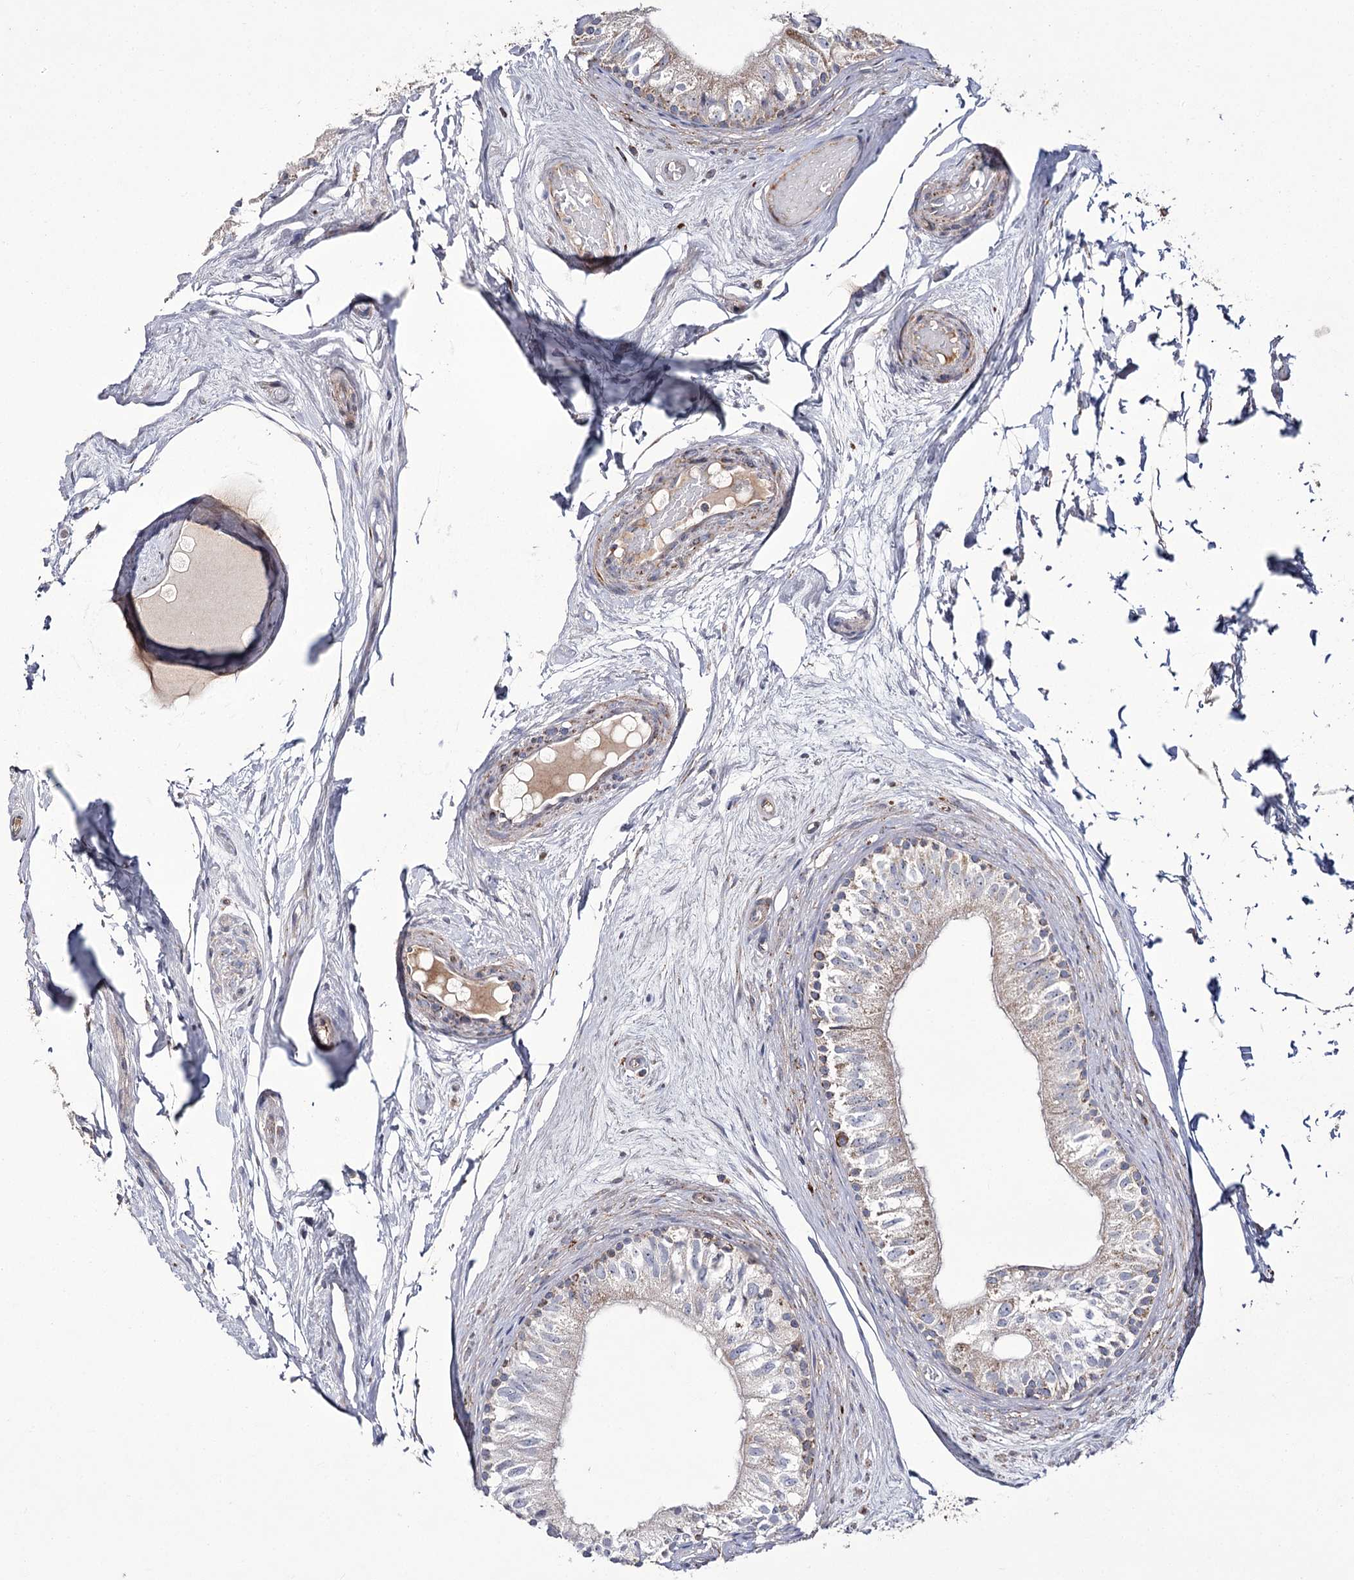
{"staining": {"intensity": "moderate", "quantity": "25%-75%", "location": "cytoplasmic/membranous"}, "tissue": "epididymis", "cell_type": "Glandular cells", "image_type": "normal", "snomed": [{"axis": "morphology", "description": "Normal tissue, NOS"}, {"axis": "topography", "description": "Epididymis"}], "caption": "Epididymis stained for a protein (brown) displays moderate cytoplasmic/membranous positive expression in about 25%-75% of glandular cells.", "gene": "NADK2", "patient": {"sex": "male", "age": 79}}